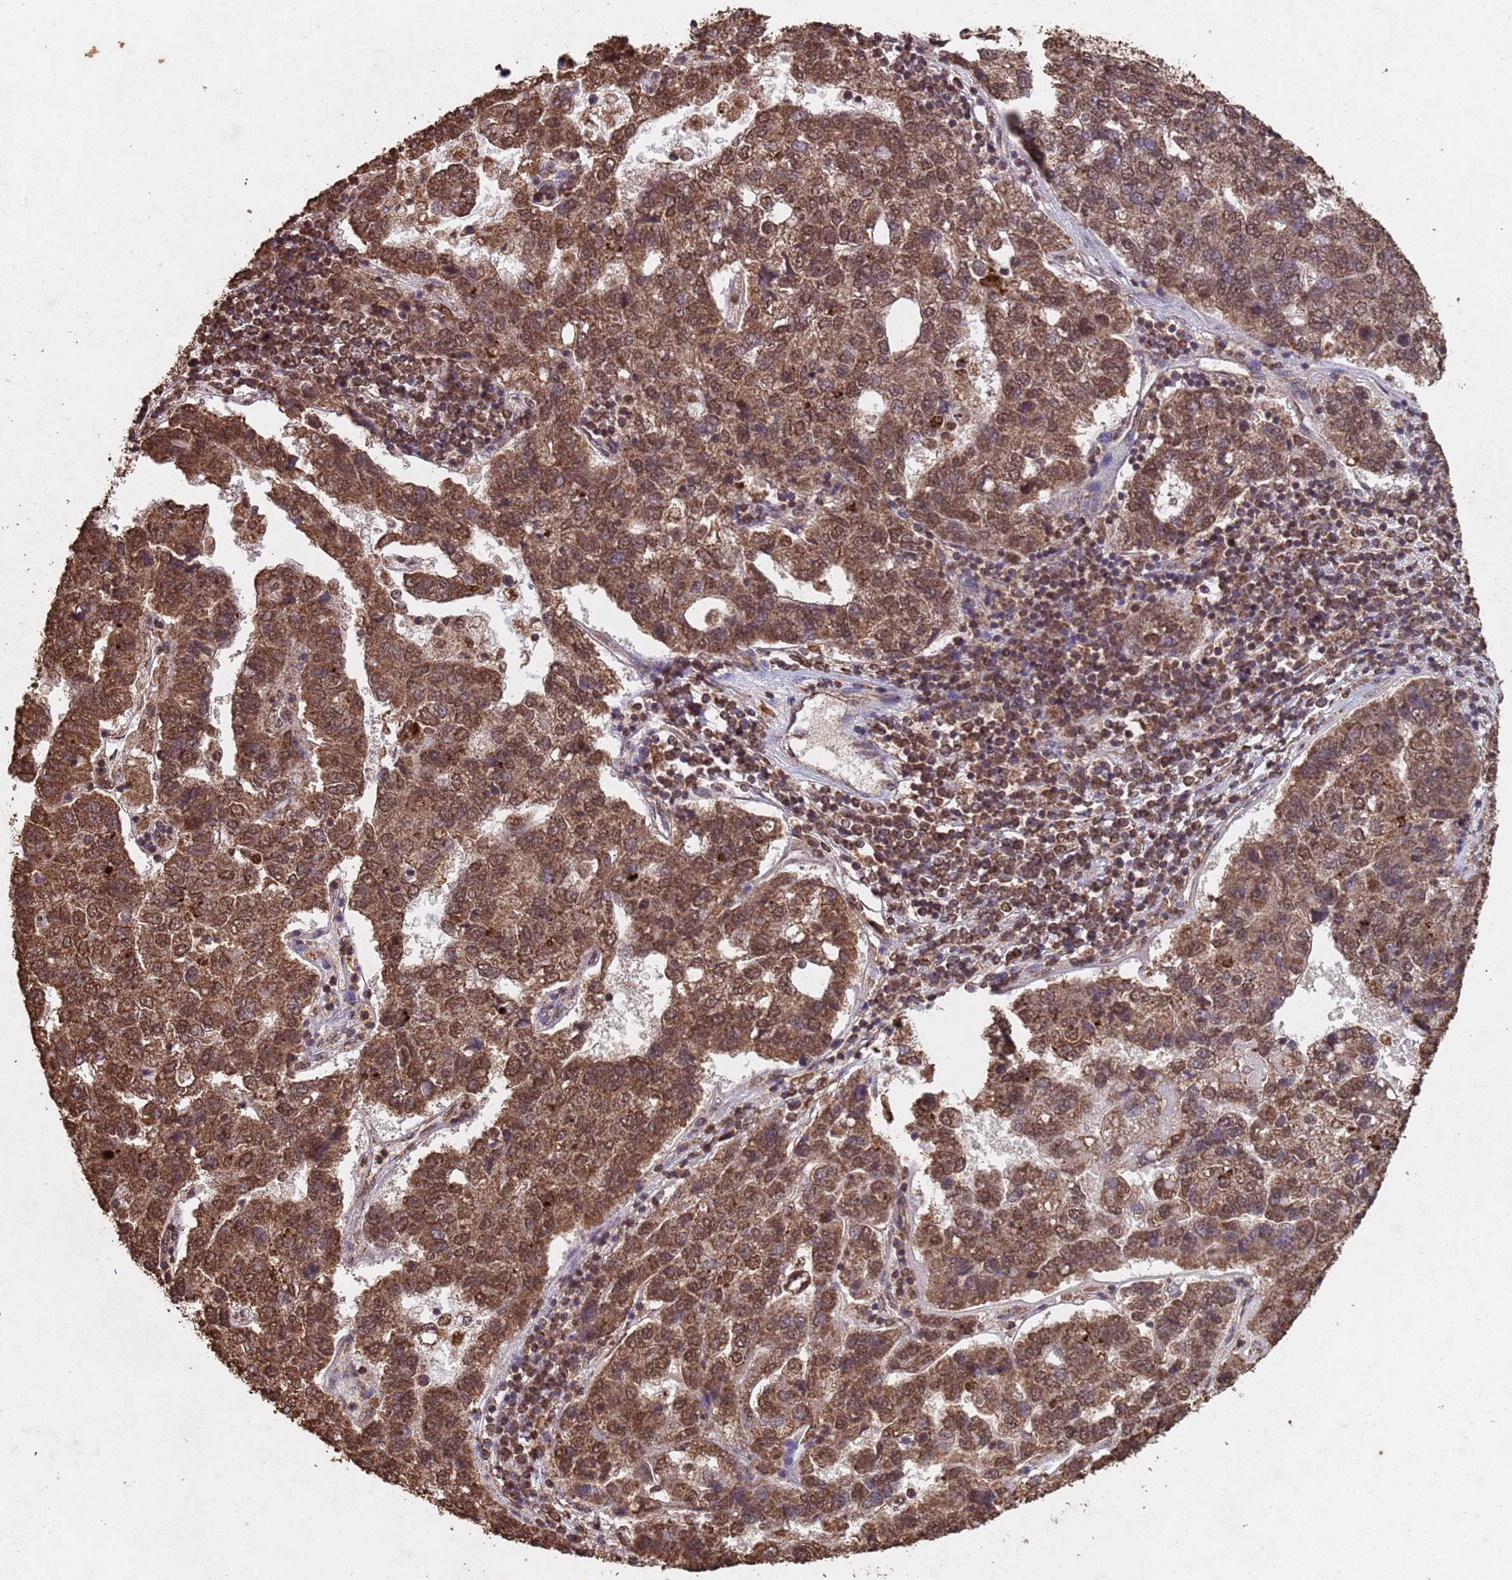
{"staining": {"intensity": "moderate", "quantity": ">75%", "location": "cytoplasmic/membranous,nuclear"}, "tissue": "pancreatic cancer", "cell_type": "Tumor cells", "image_type": "cancer", "snomed": [{"axis": "morphology", "description": "Adenocarcinoma, NOS"}, {"axis": "topography", "description": "Pancreas"}], "caption": "This histopathology image displays immunohistochemistry staining of pancreatic cancer, with medium moderate cytoplasmic/membranous and nuclear expression in about >75% of tumor cells.", "gene": "HDAC10", "patient": {"sex": "female", "age": 61}}